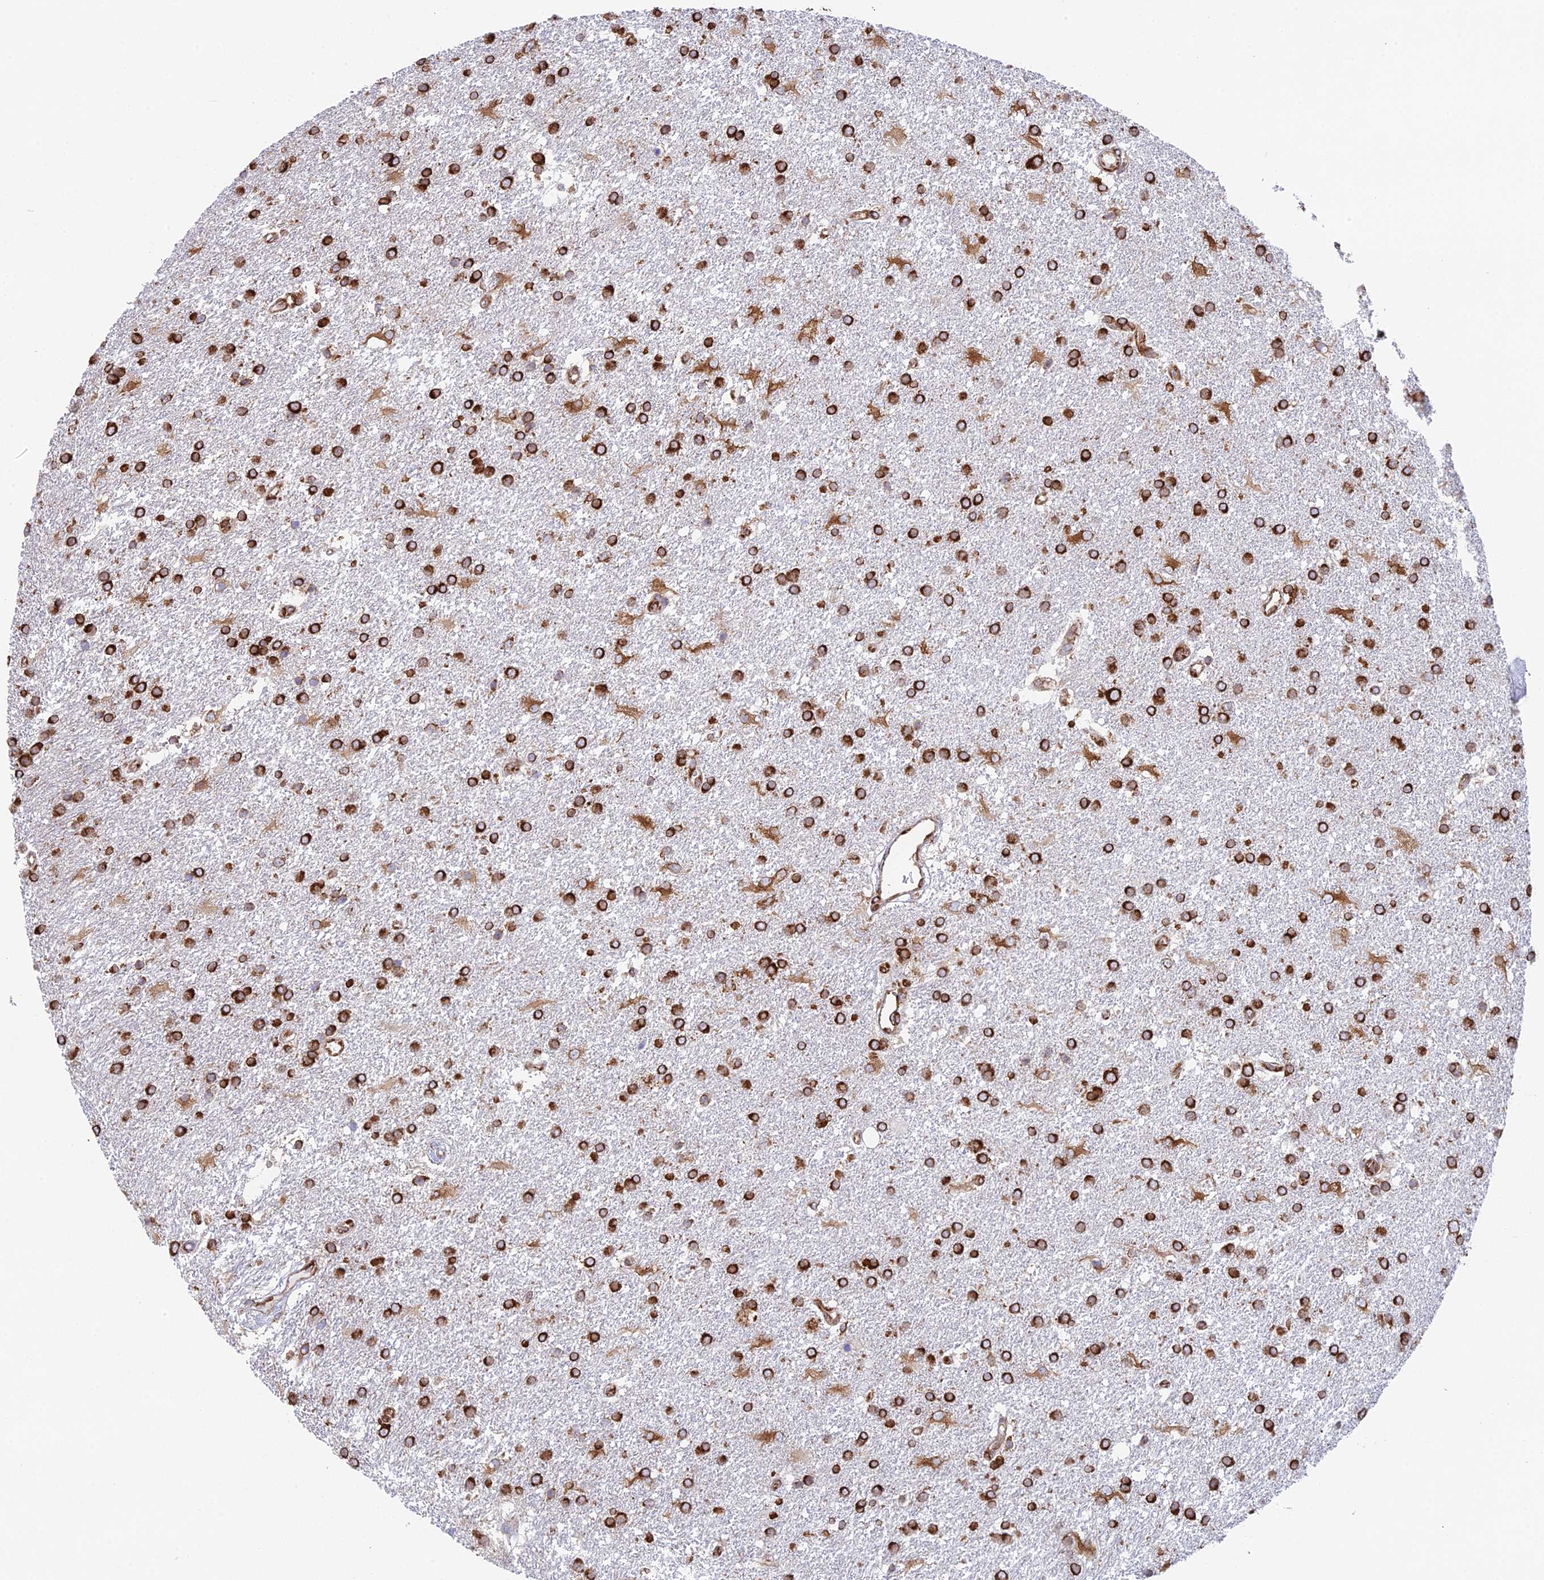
{"staining": {"intensity": "strong", "quantity": ">75%", "location": "cytoplasmic/membranous"}, "tissue": "glioma", "cell_type": "Tumor cells", "image_type": "cancer", "snomed": [{"axis": "morphology", "description": "Glioma, malignant, Low grade"}, {"axis": "topography", "description": "Brain"}], "caption": "Immunohistochemistry (IHC) of human low-grade glioma (malignant) shows high levels of strong cytoplasmic/membranous staining in approximately >75% of tumor cells.", "gene": "CCDC69", "patient": {"sex": "male", "age": 66}}